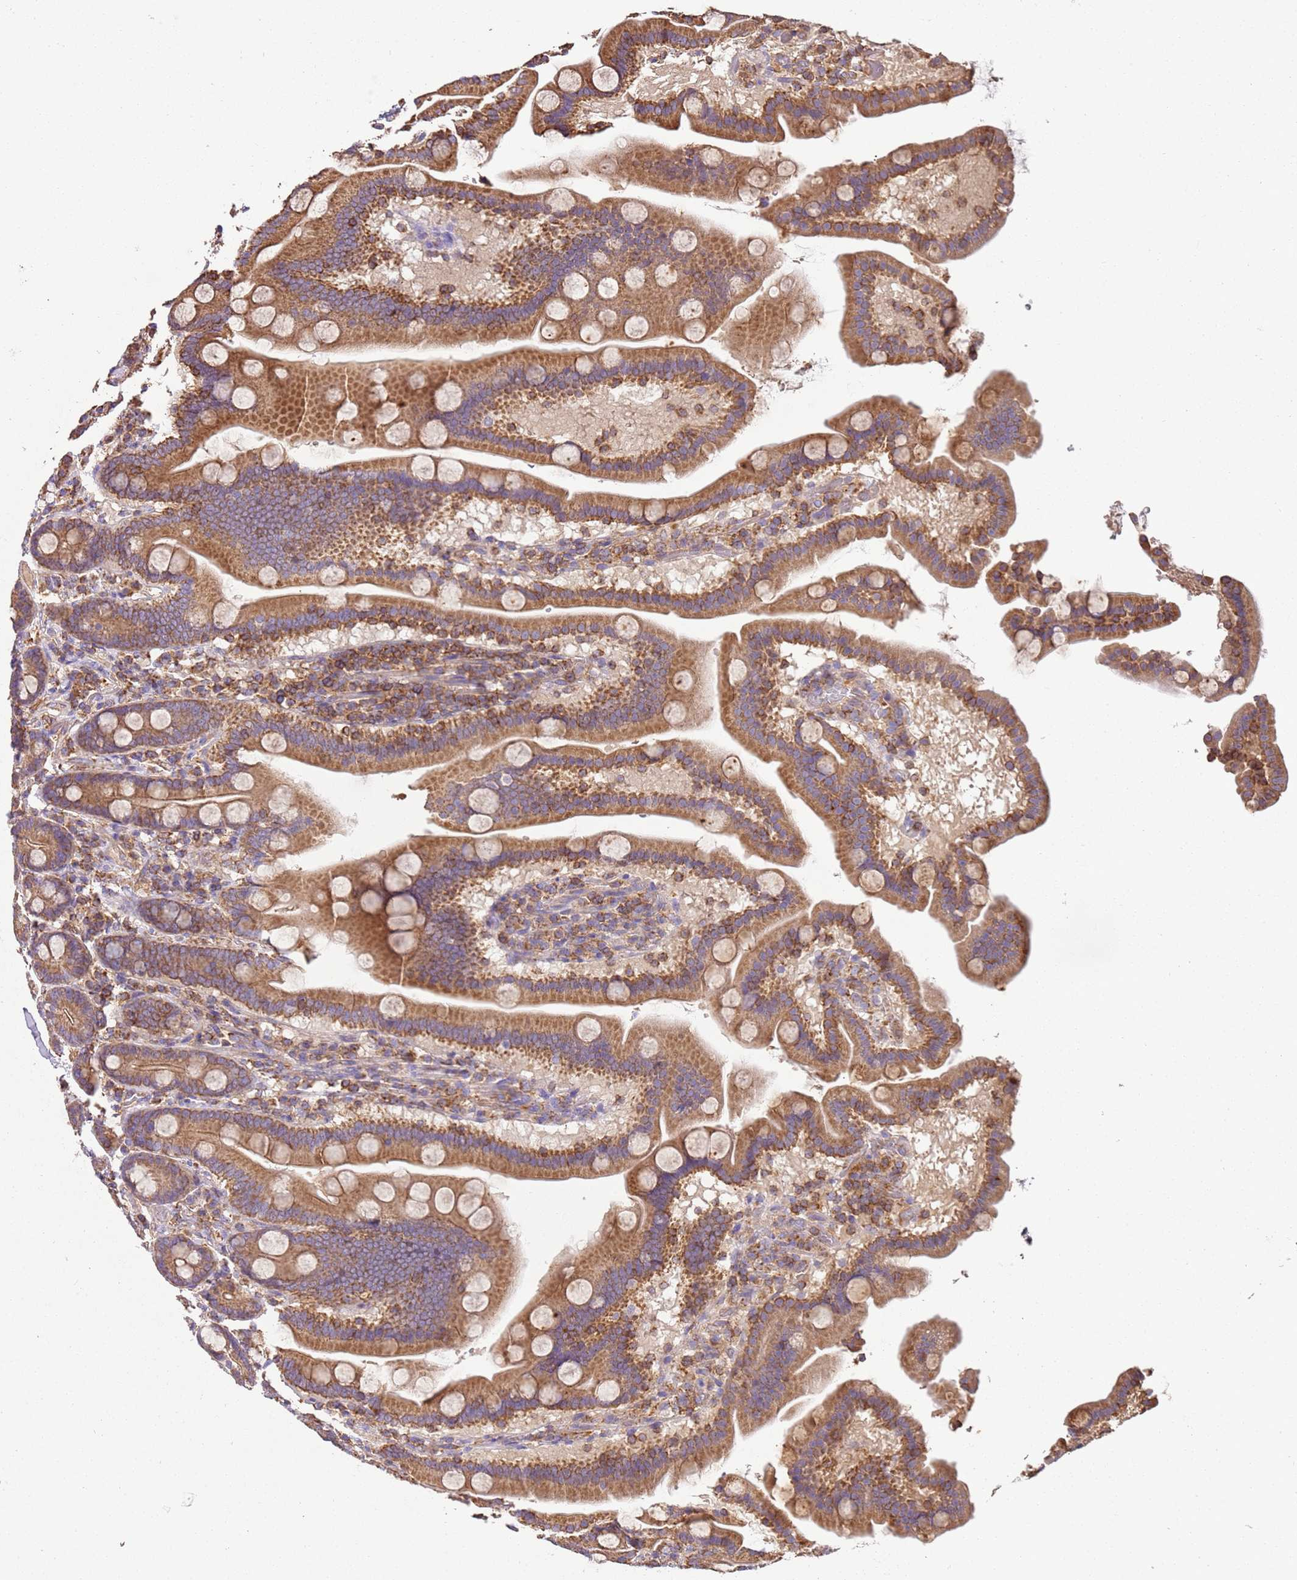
{"staining": {"intensity": "strong", "quantity": ">75%", "location": "cytoplasmic/membranous"}, "tissue": "duodenum", "cell_type": "Glandular cells", "image_type": "normal", "snomed": [{"axis": "morphology", "description": "Normal tissue, NOS"}, {"axis": "topography", "description": "Duodenum"}], "caption": "Immunohistochemical staining of unremarkable human duodenum reveals >75% levels of strong cytoplasmic/membranous protein positivity in about >75% of glandular cells.", "gene": "RMND5A", "patient": {"sex": "male", "age": 55}}